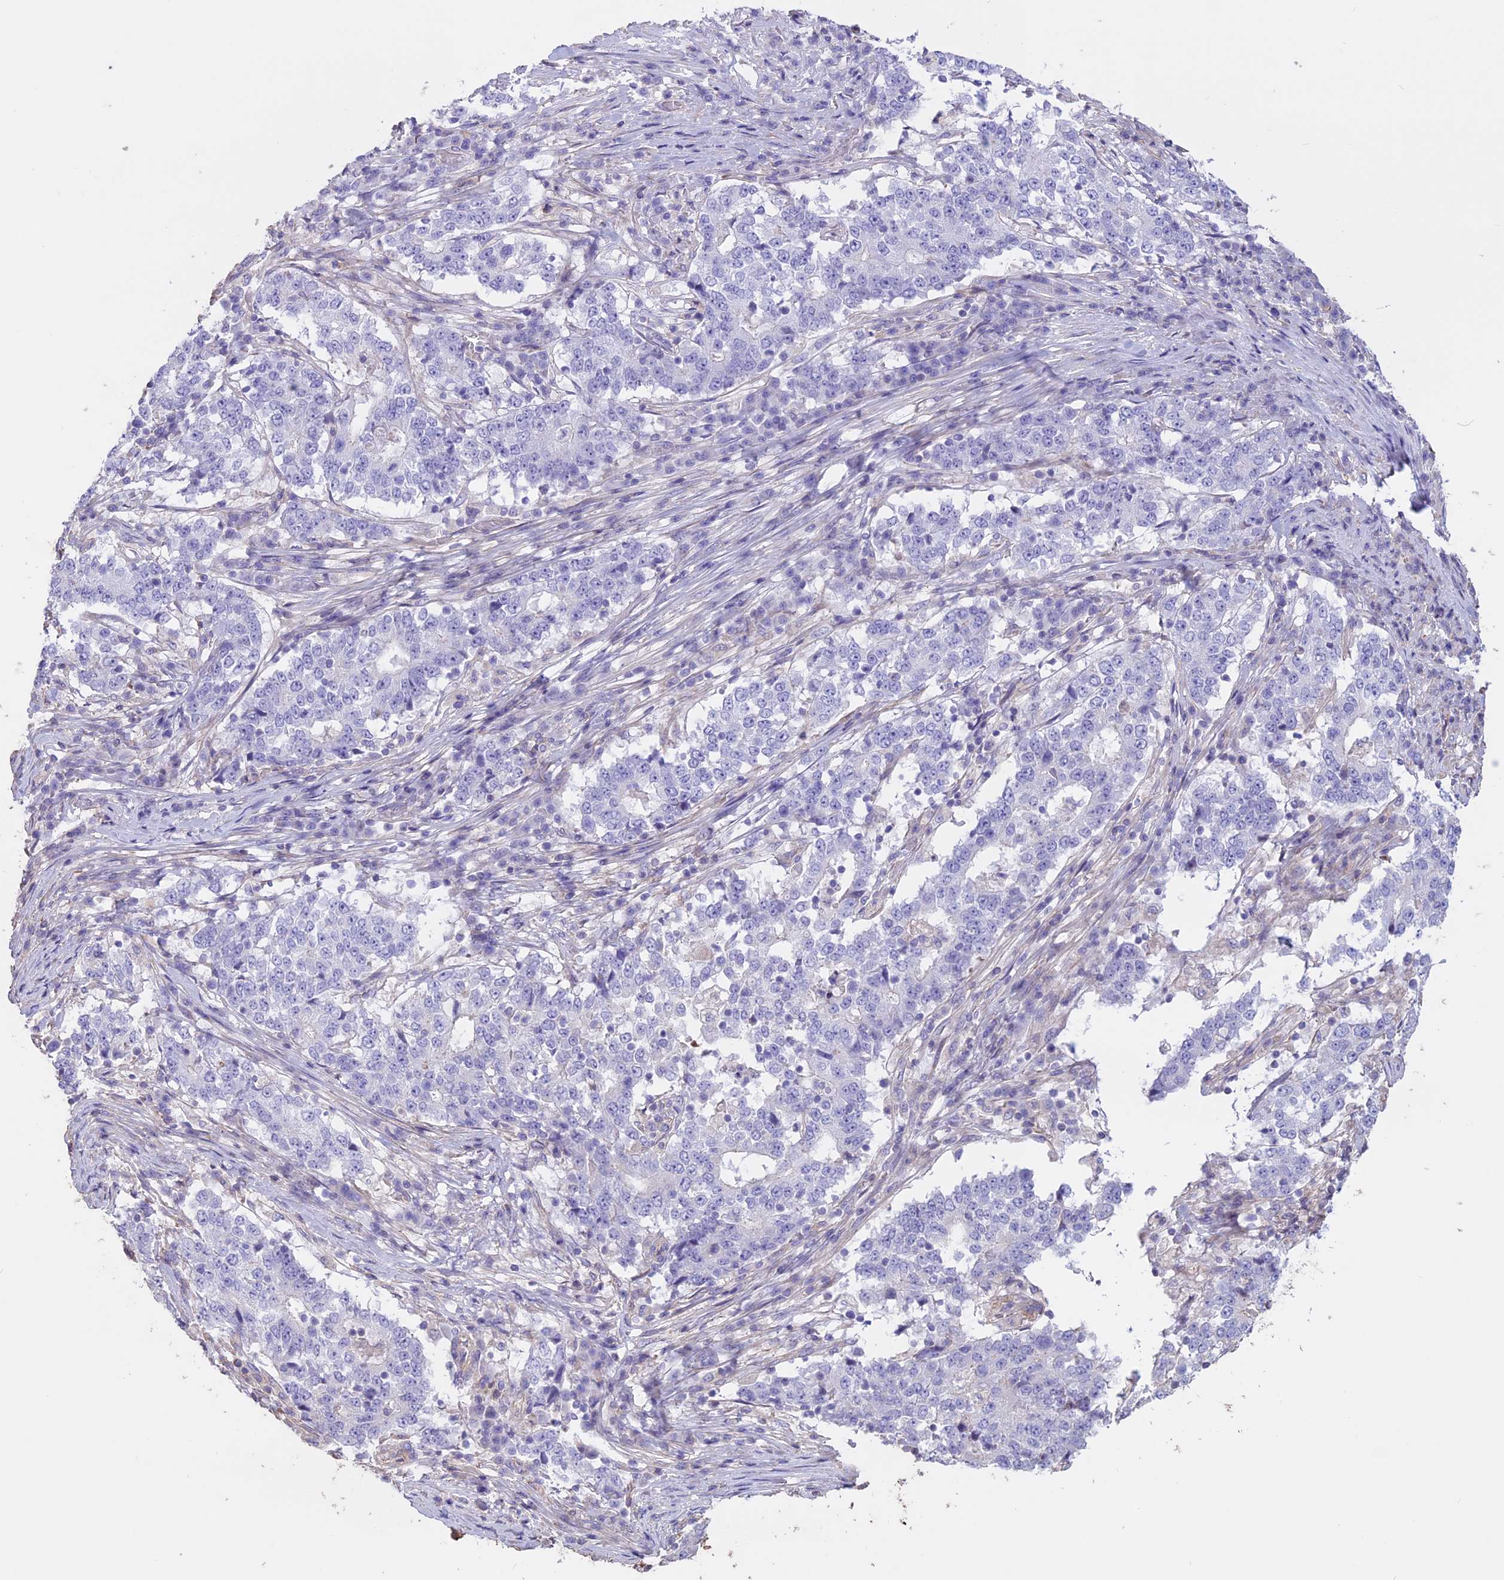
{"staining": {"intensity": "negative", "quantity": "none", "location": "none"}, "tissue": "stomach cancer", "cell_type": "Tumor cells", "image_type": "cancer", "snomed": [{"axis": "morphology", "description": "Adenocarcinoma, NOS"}, {"axis": "topography", "description": "Stomach"}], "caption": "Stomach adenocarcinoma was stained to show a protein in brown. There is no significant expression in tumor cells.", "gene": "CCDC148", "patient": {"sex": "male", "age": 59}}